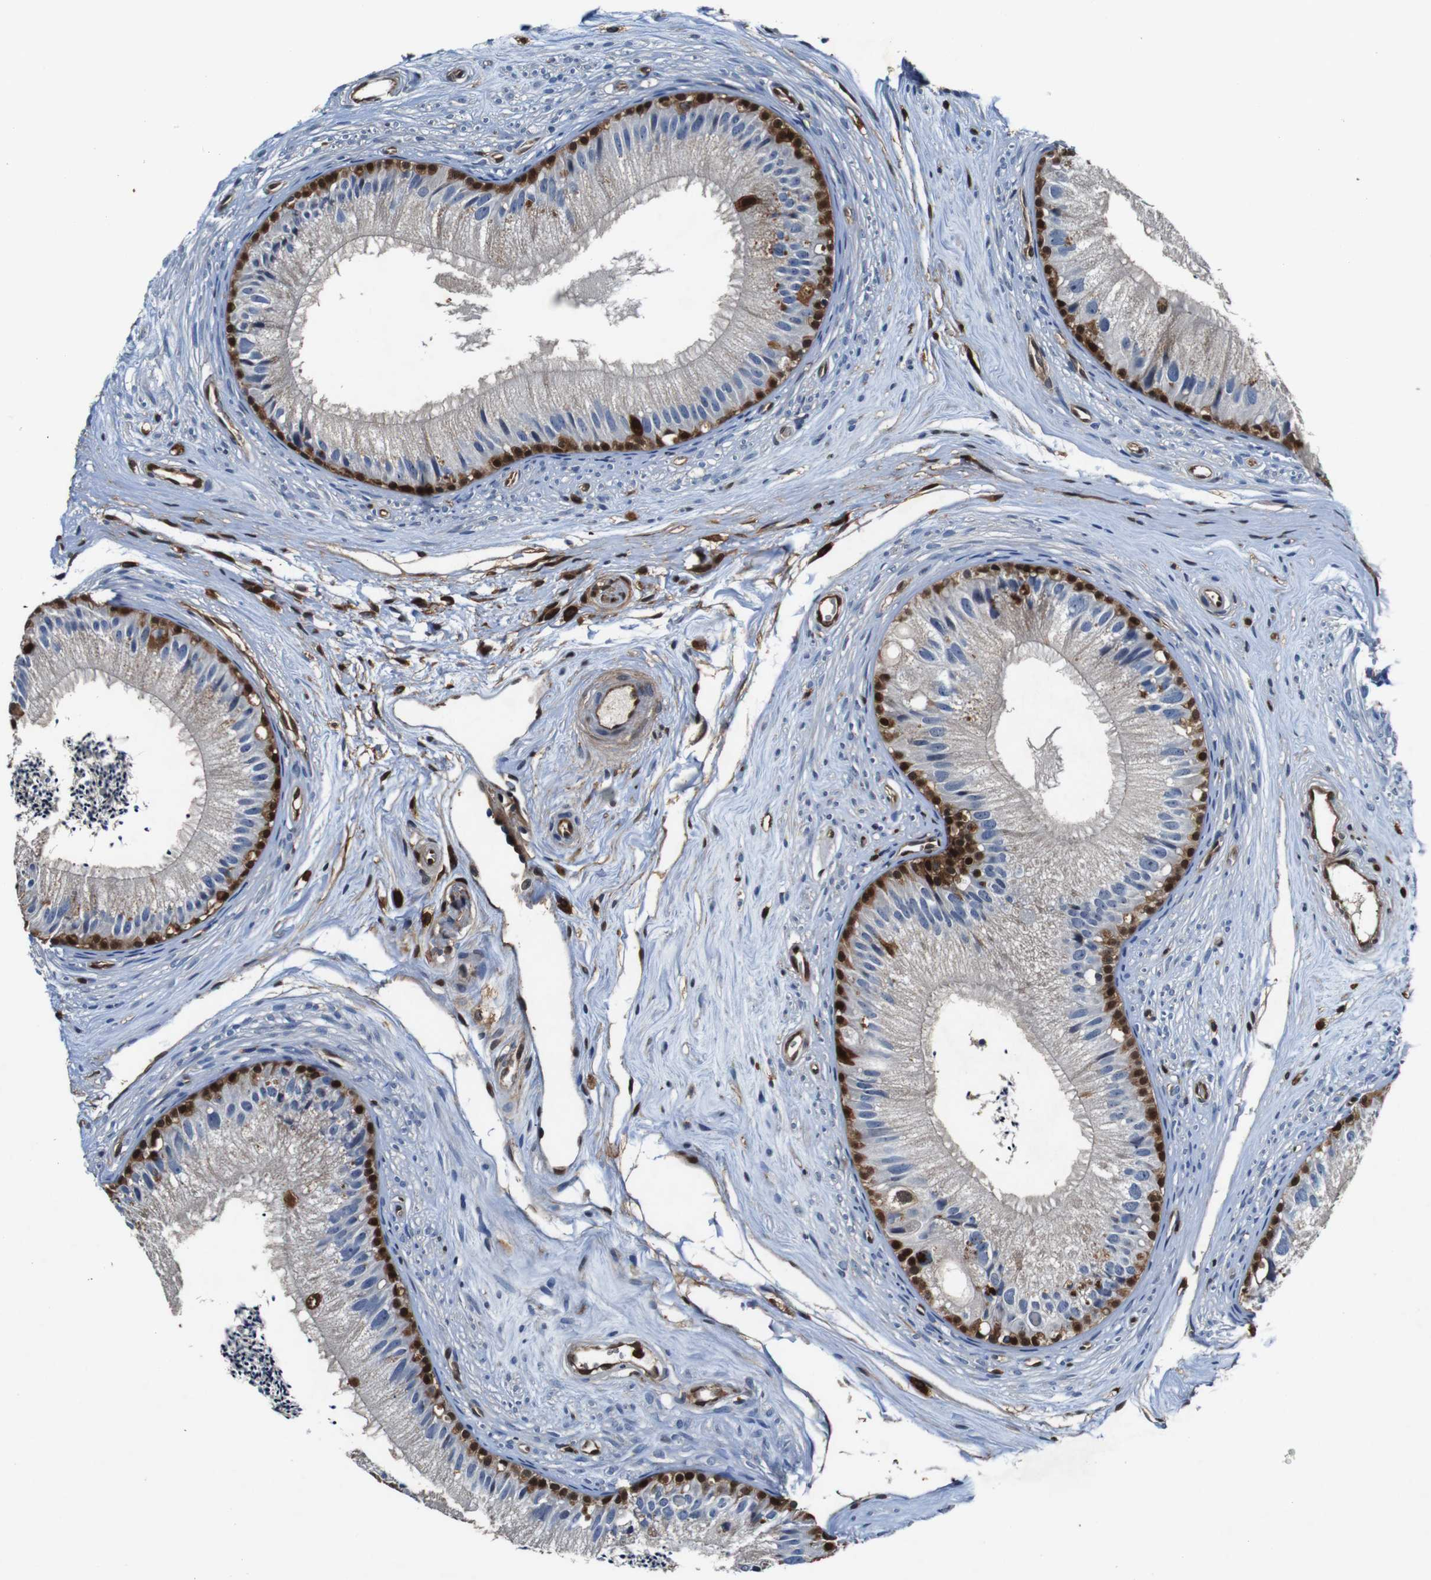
{"staining": {"intensity": "strong", "quantity": "<25%", "location": "cytoplasmic/membranous,nuclear"}, "tissue": "epididymis", "cell_type": "Glandular cells", "image_type": "normal", "snomed": [{"axis": "morphology", "description": "Normal tissue, NOS"}, {"axis": "topography", "description": "Epididymis"}], "caption": "This image demonstrates IHC staining of unremarkable human epididymis, with medium strong cytoplasmic/membranous,nuclear positivity in about <25% of glandular cells.", "gene": "ANXA1", "patient": {"sex": "male", "age": 56}}